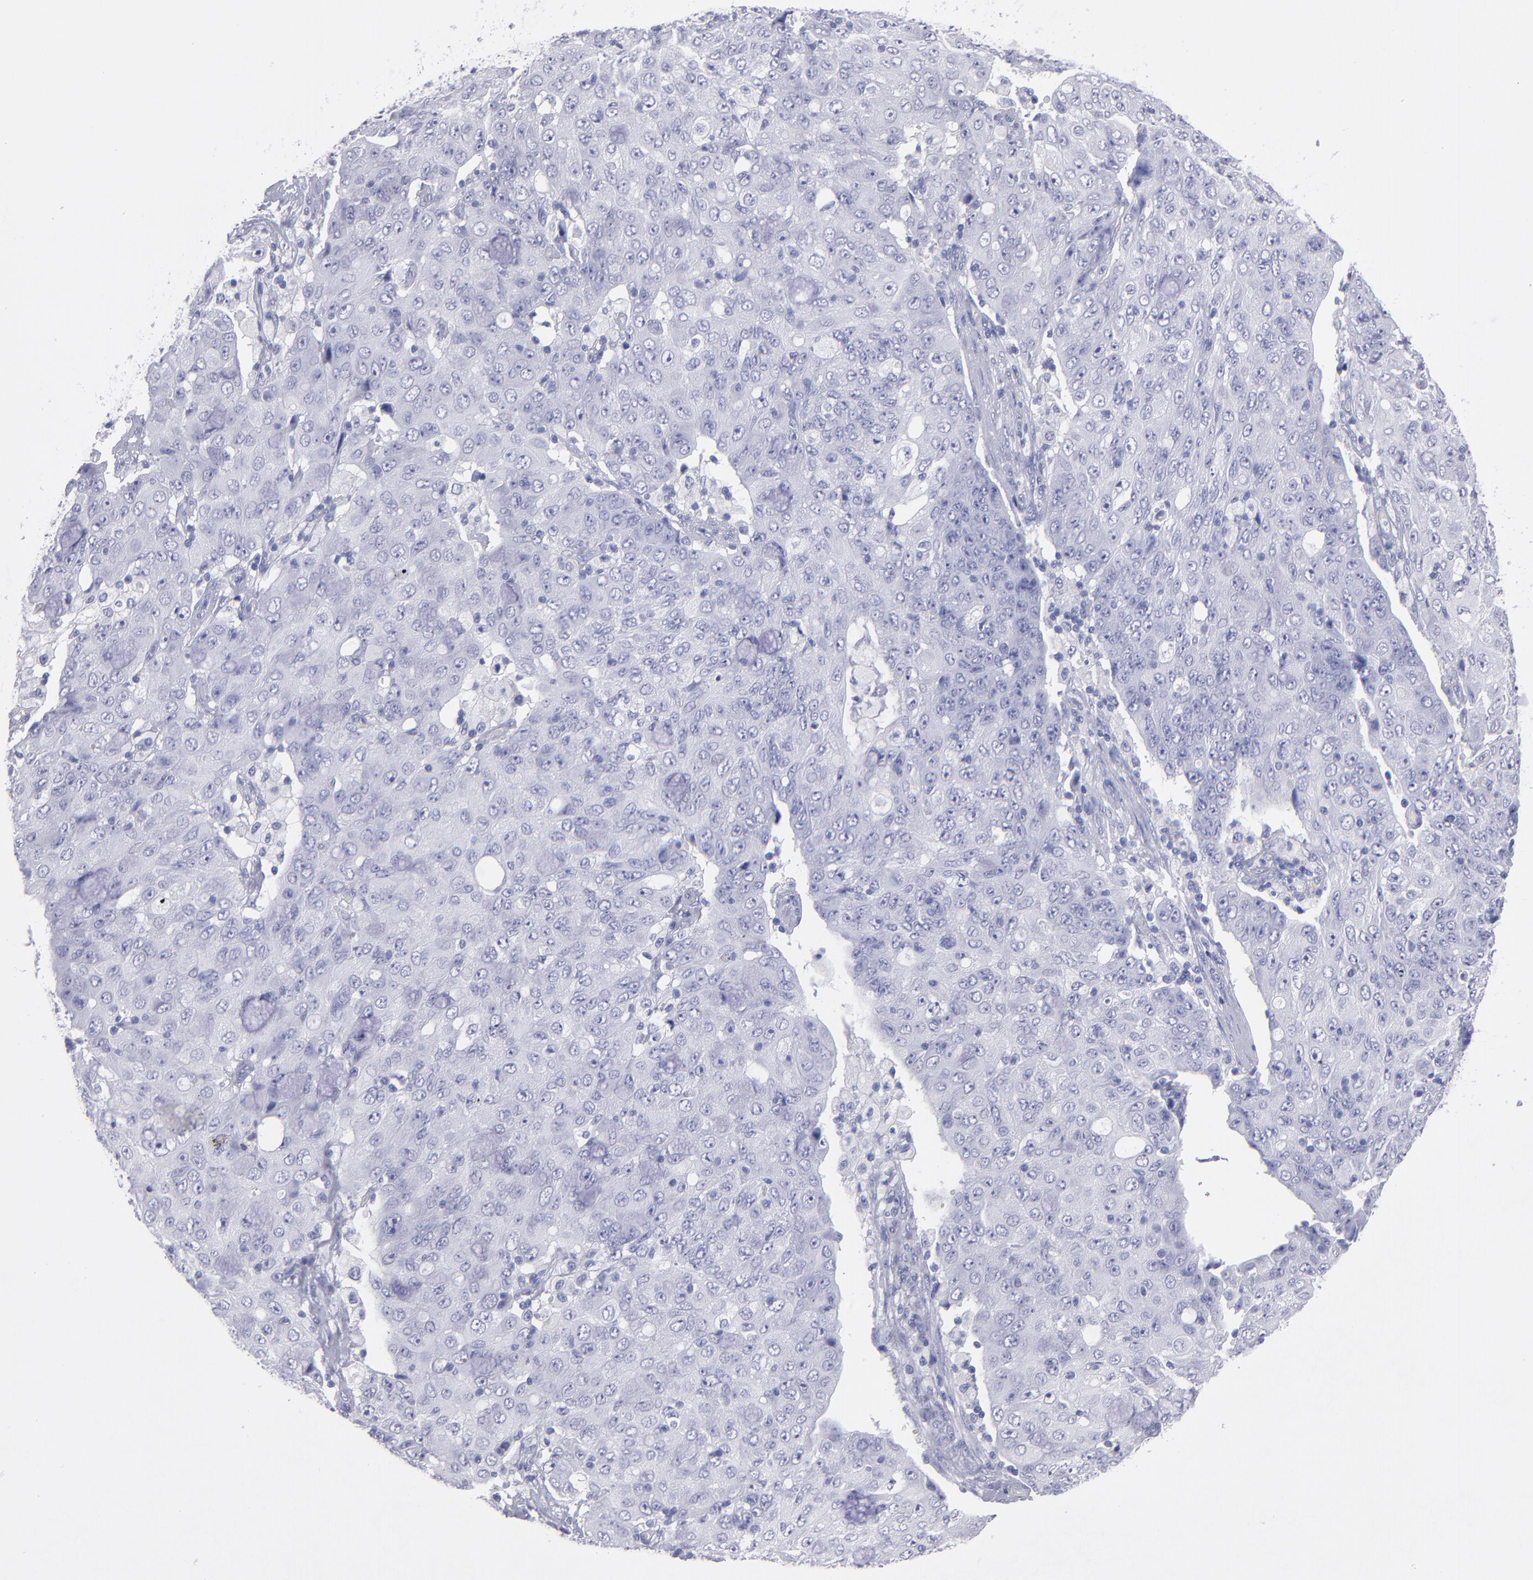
{"staining": {"intensity": "negative", "quantity": "none", "location": "none"}, "tissue": "ovarian cancer", "cell_type": "Tumor cells", "image_type": "cancer", "snomed": [{"axis": "morphology", "description": "Carcinoma, endometroid"}, {"axis": "topography", "description": "Ovary"}], "caption": "Immunohistochemistry (IHC) histopathology image of human ovarian cancer stained for a protein (brown), which exhibits no expression in tumor cells.", "gene": "MB", "patient": {"sex": "female", "age": 42}}